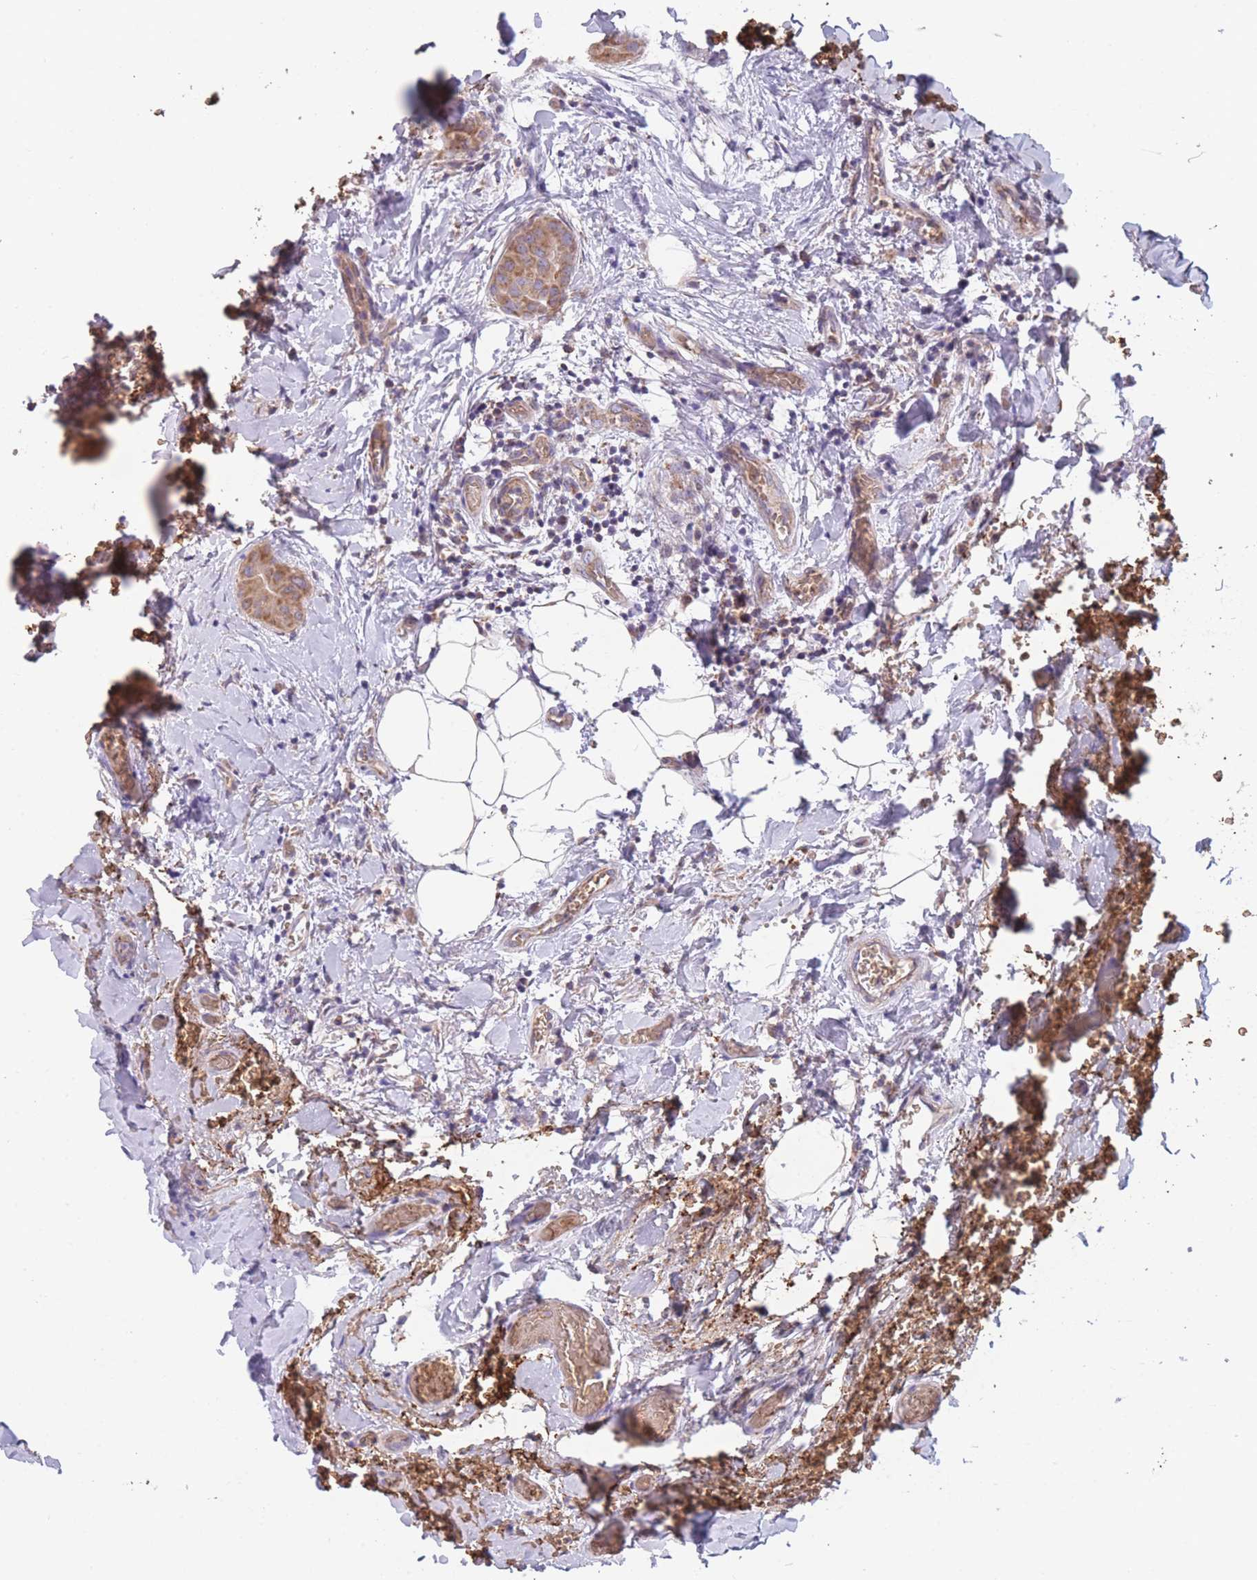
{"staining": {"intensity": "moderate", "quantity": ">75%", "location": "cytoplasmic/membranous"}, "tissue": "thyroid cancer", "cell_type": "Tumor cells", "image_type": "cancer", "snomed": [{"axis": "morphology", "description": "Papillary adenocarcinoma, NOS"}, {"axis": "topography", "description": "Thyroid gland"}], "caption": "Brown immunohistochemical staining in papillary adenocarcinoma (thyroid) exhibits moderate cytoplasmic/membranous positivity in about >75% of tumor cells.", "gene": "SMPD4", "patient": {"sex": "male", "age": 33}}